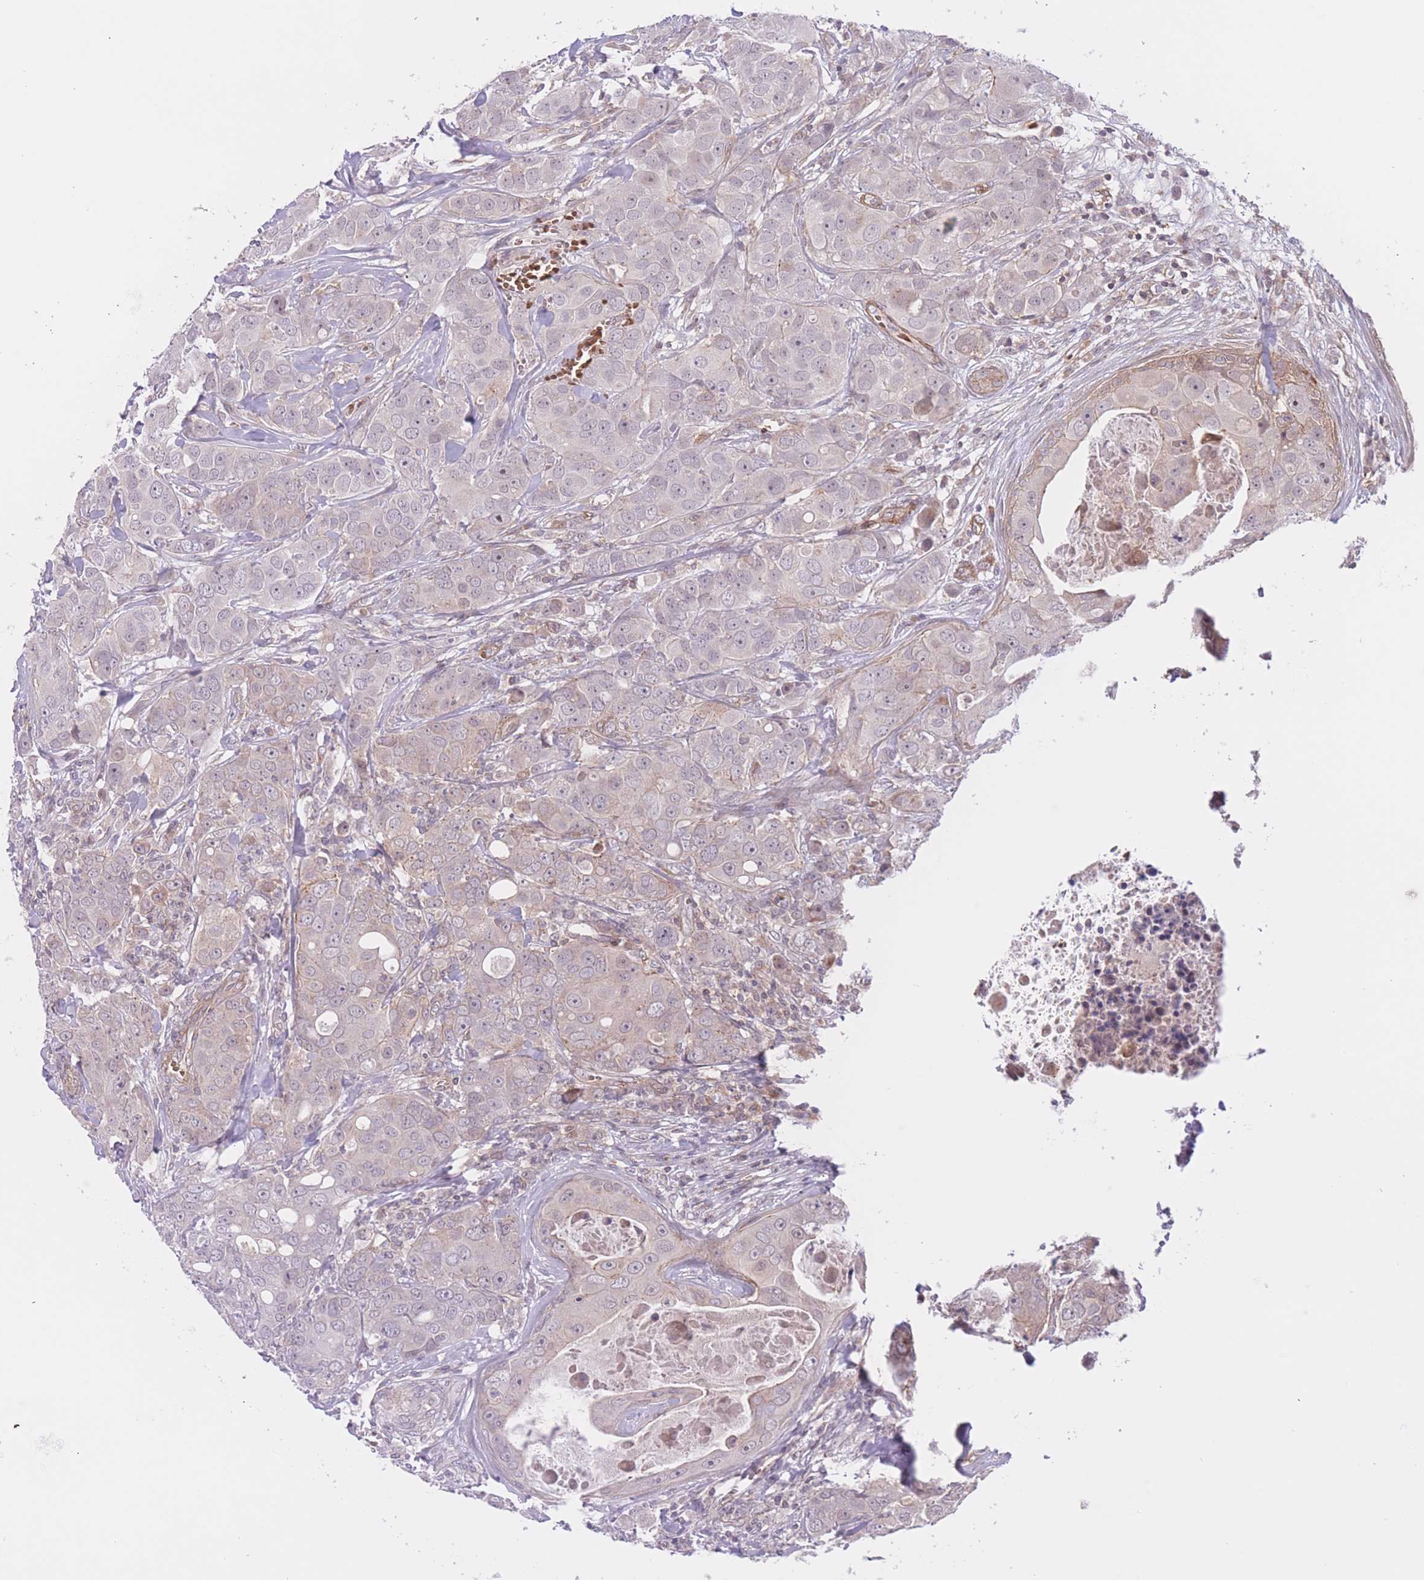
{"staining": {"intensity": "negative", "quantity": "none", "location": "none"}, "tissue": "breast cancer", "cell_type": "Tumor cells", "image_type": "cancer", "snomed": [{"axis": "morphology", "description": "Duct carcinoma"}, {"axis": "topography", "description": "Breast"}], "caption": "The immunohistochemistry histopathology image has no significant staining in tumor cells of breast intraductal carcinoma tissue. (Stains: DAB immunohistochemistry (IHC) with hematoxylin counter stain, Microscopy: brightfield microscopy at high magnification).", "gene": "FUT5", "patient": {"sex": "female", "age": 43}}